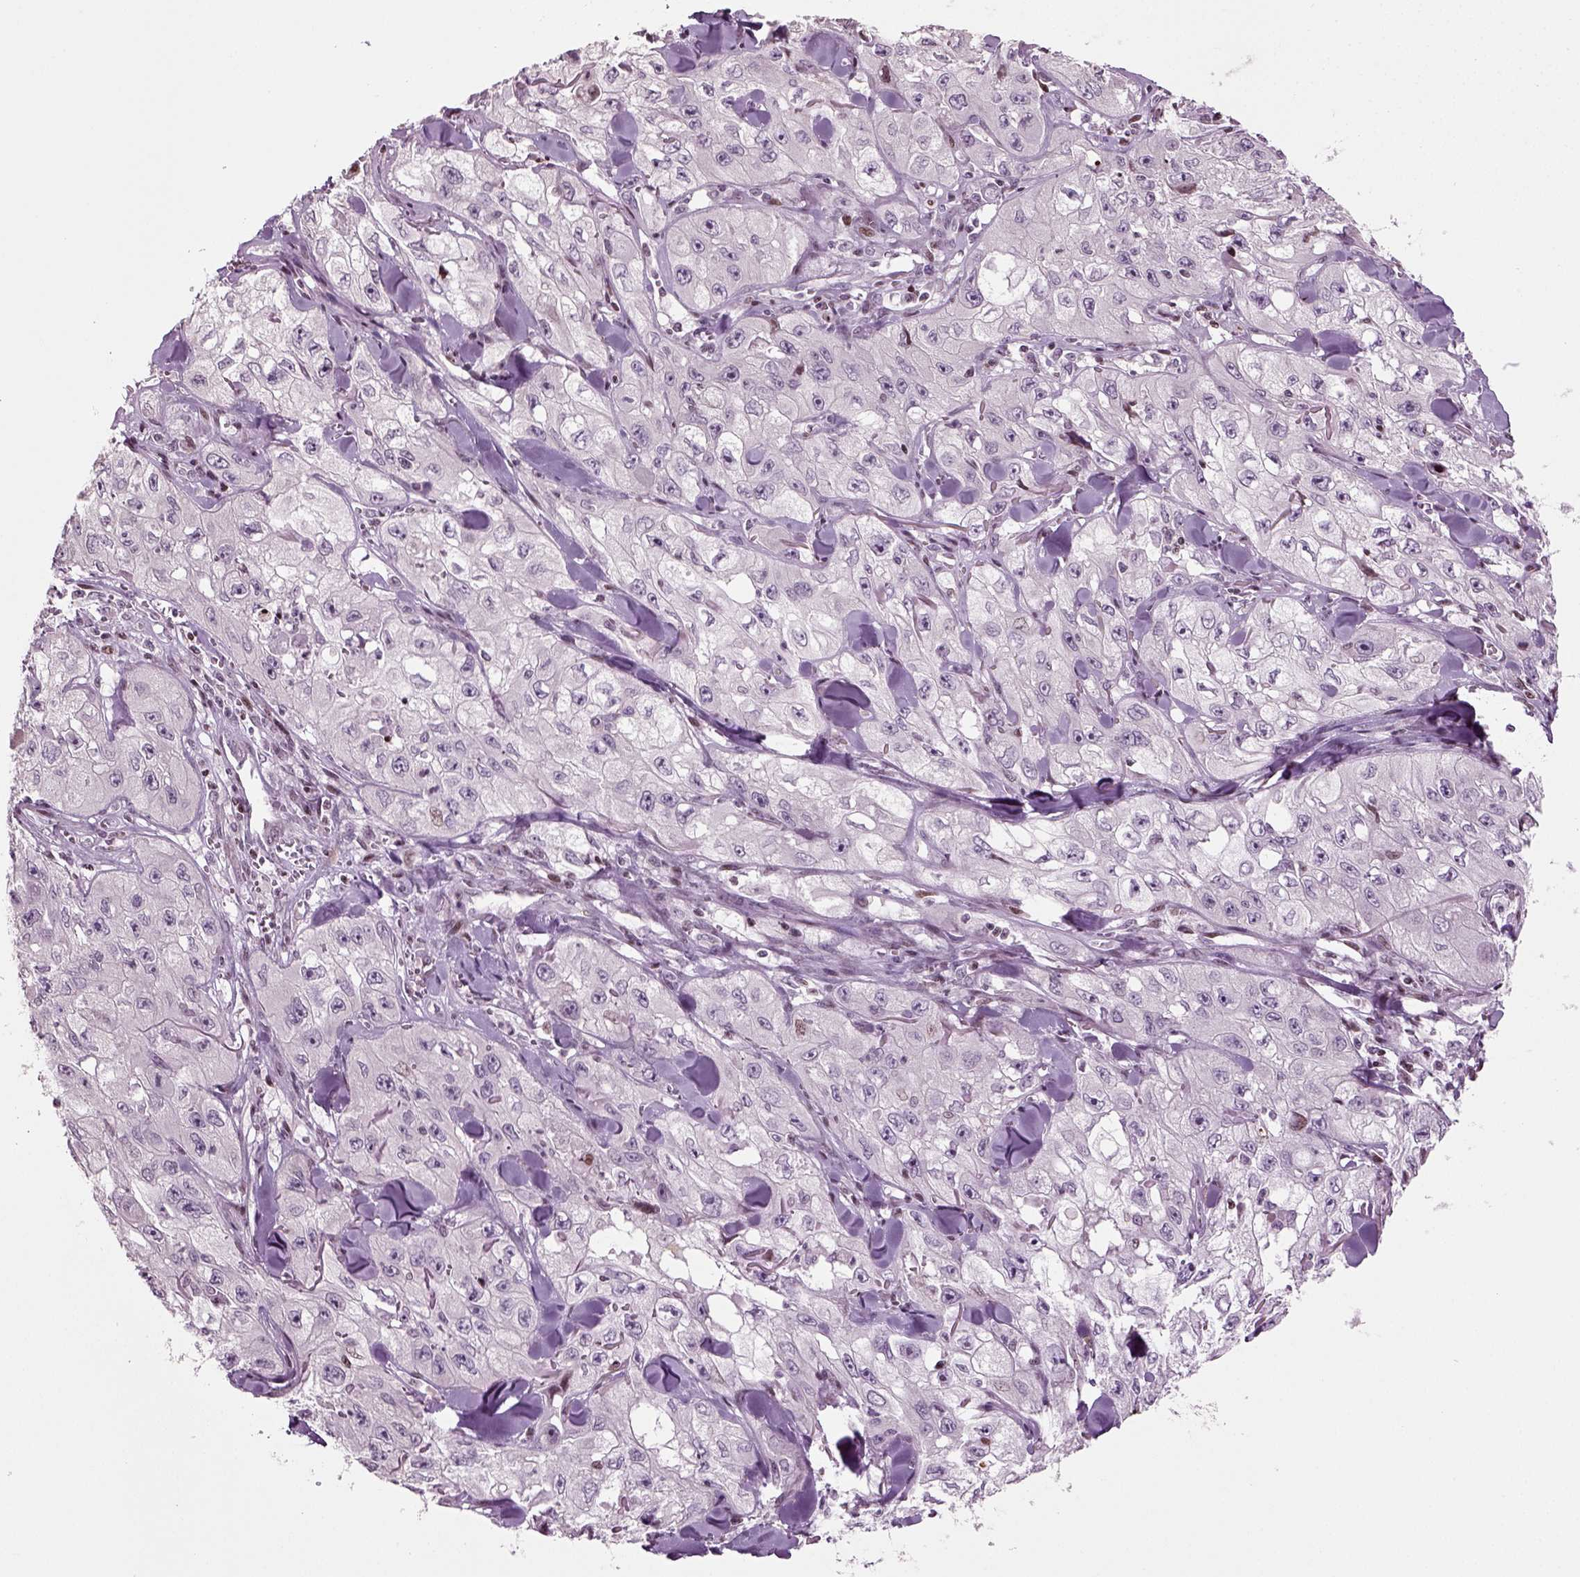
{"staining": {"intensity": "negative", "quantity": "none", "location": "none"}, "tissue": "skin cancer", "cell_type": "Tumor cells", "image_type": "cancer", "snomed": [{"axis": "morphology", "description": "Squamous cell carcinoma, NOS"}, {"axis": "topography", "description": "Skin"}, {"axis": "topography", "description": "Subcutis"}], "caption": "Human squamous cell carcinoma (skin) stained for a protein using IHC shows no staining in tumor cells.", "gene": "HEYL", "patient": {"sex": "male", "age": 73}}